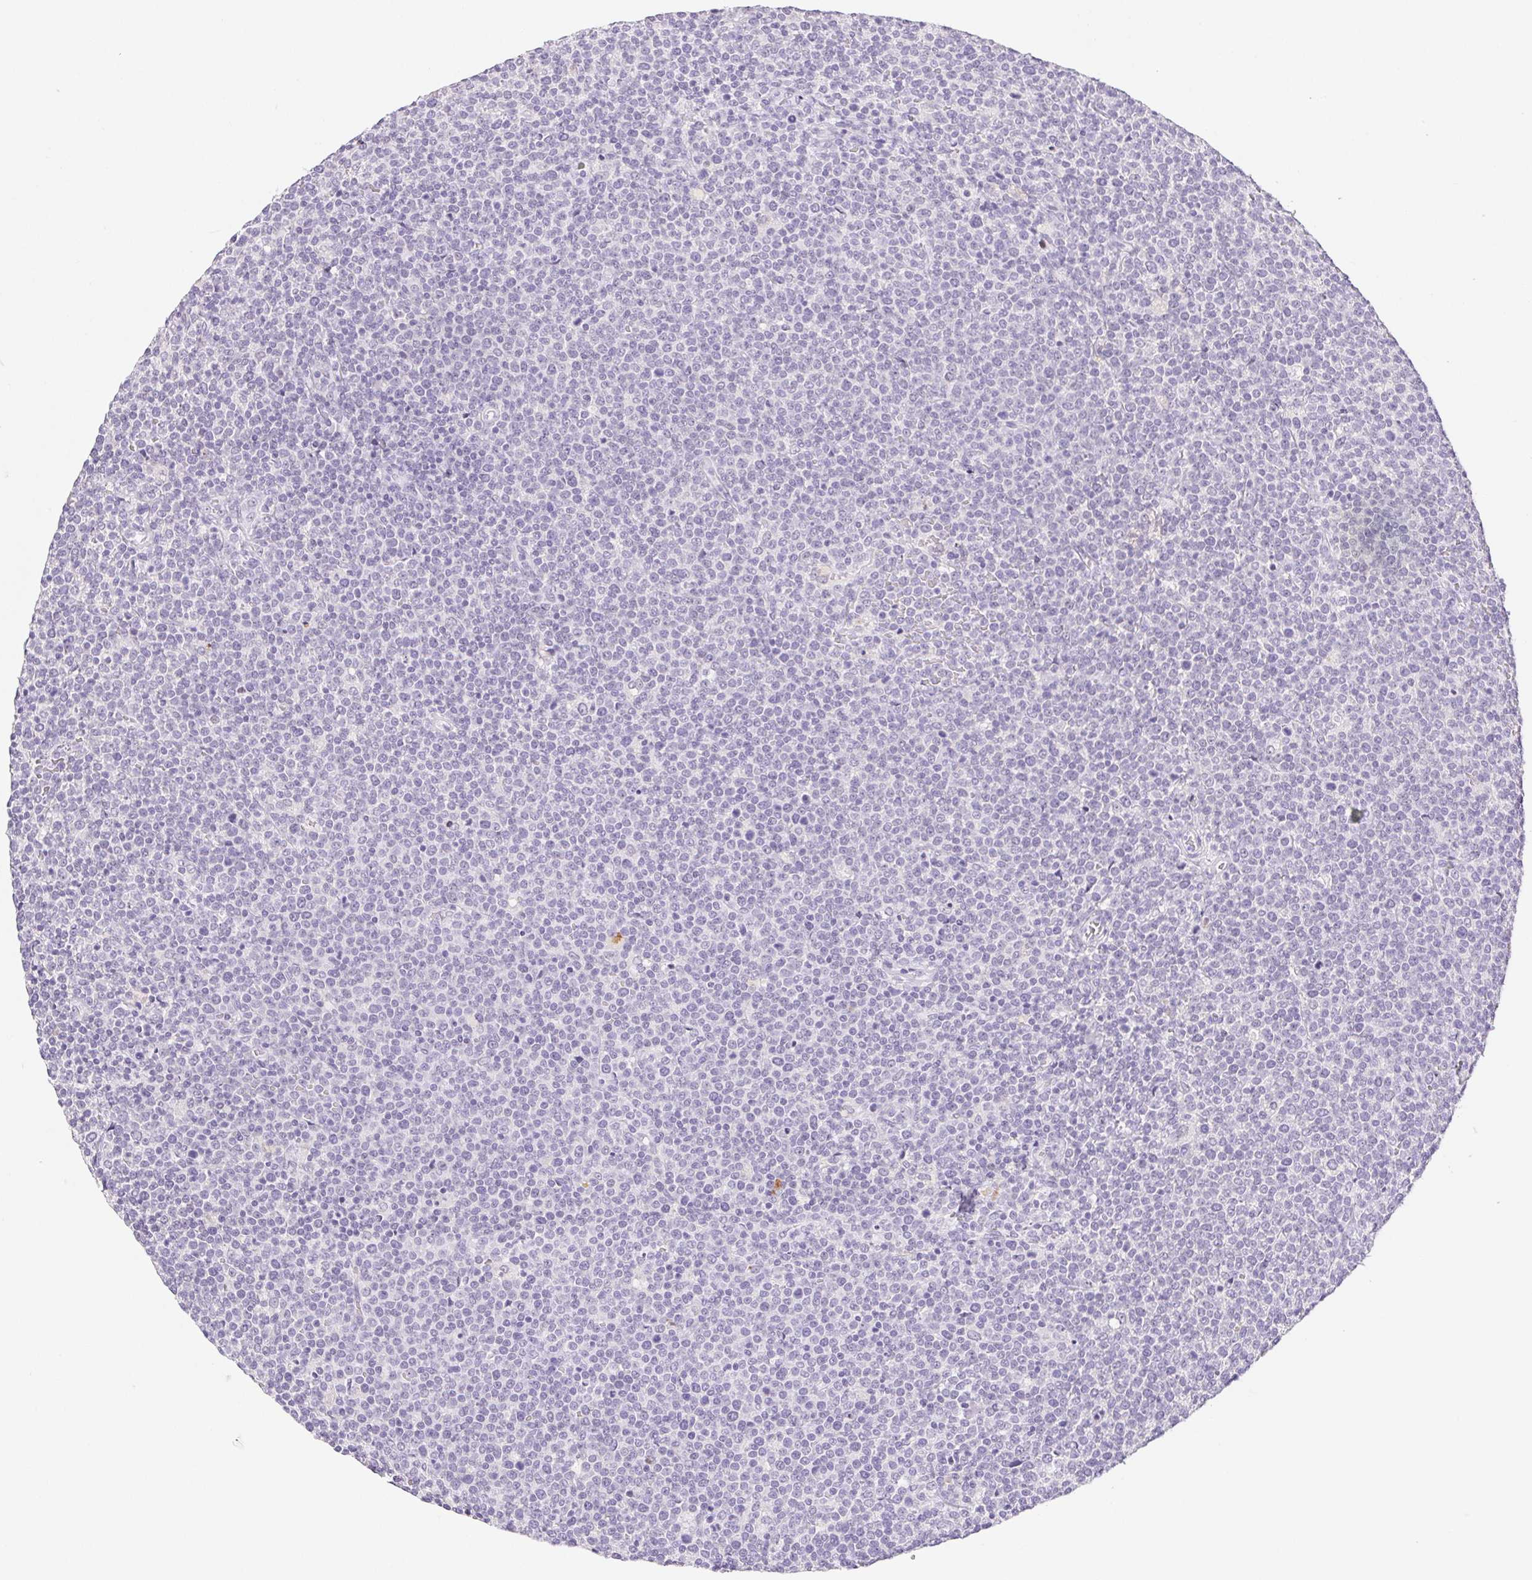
{"staining": {"intensity": "negative", "quantity": "none", "location": "none"}, "tissue": "lymphoma", "cell_type": "Tumor cells", "image_type": "cancer", "snomed": [{"axis": "morphology", "description": "Malignant lymphoma, non-Hodgkin's type, High grade"}, {"axis": "topography", "description": "Lymph node"}], "caption": "High magnification brightfield microscopy of high-grade malignant lymphoma, non-Hodgkin's type stained with DAB (3,3'-diaminobenzidine) (brown) and counterstained with hematoxylin (blue): tumor cells show no significant positivity. Brightfield microscopy of IHC stained with DAB (3,3'-diaminobenzidine) (brown) and hematoxylin (blue), captured at high magnification.", "gene": "ST8SIA3", "patient": {"sex": "male", "age": 61}}